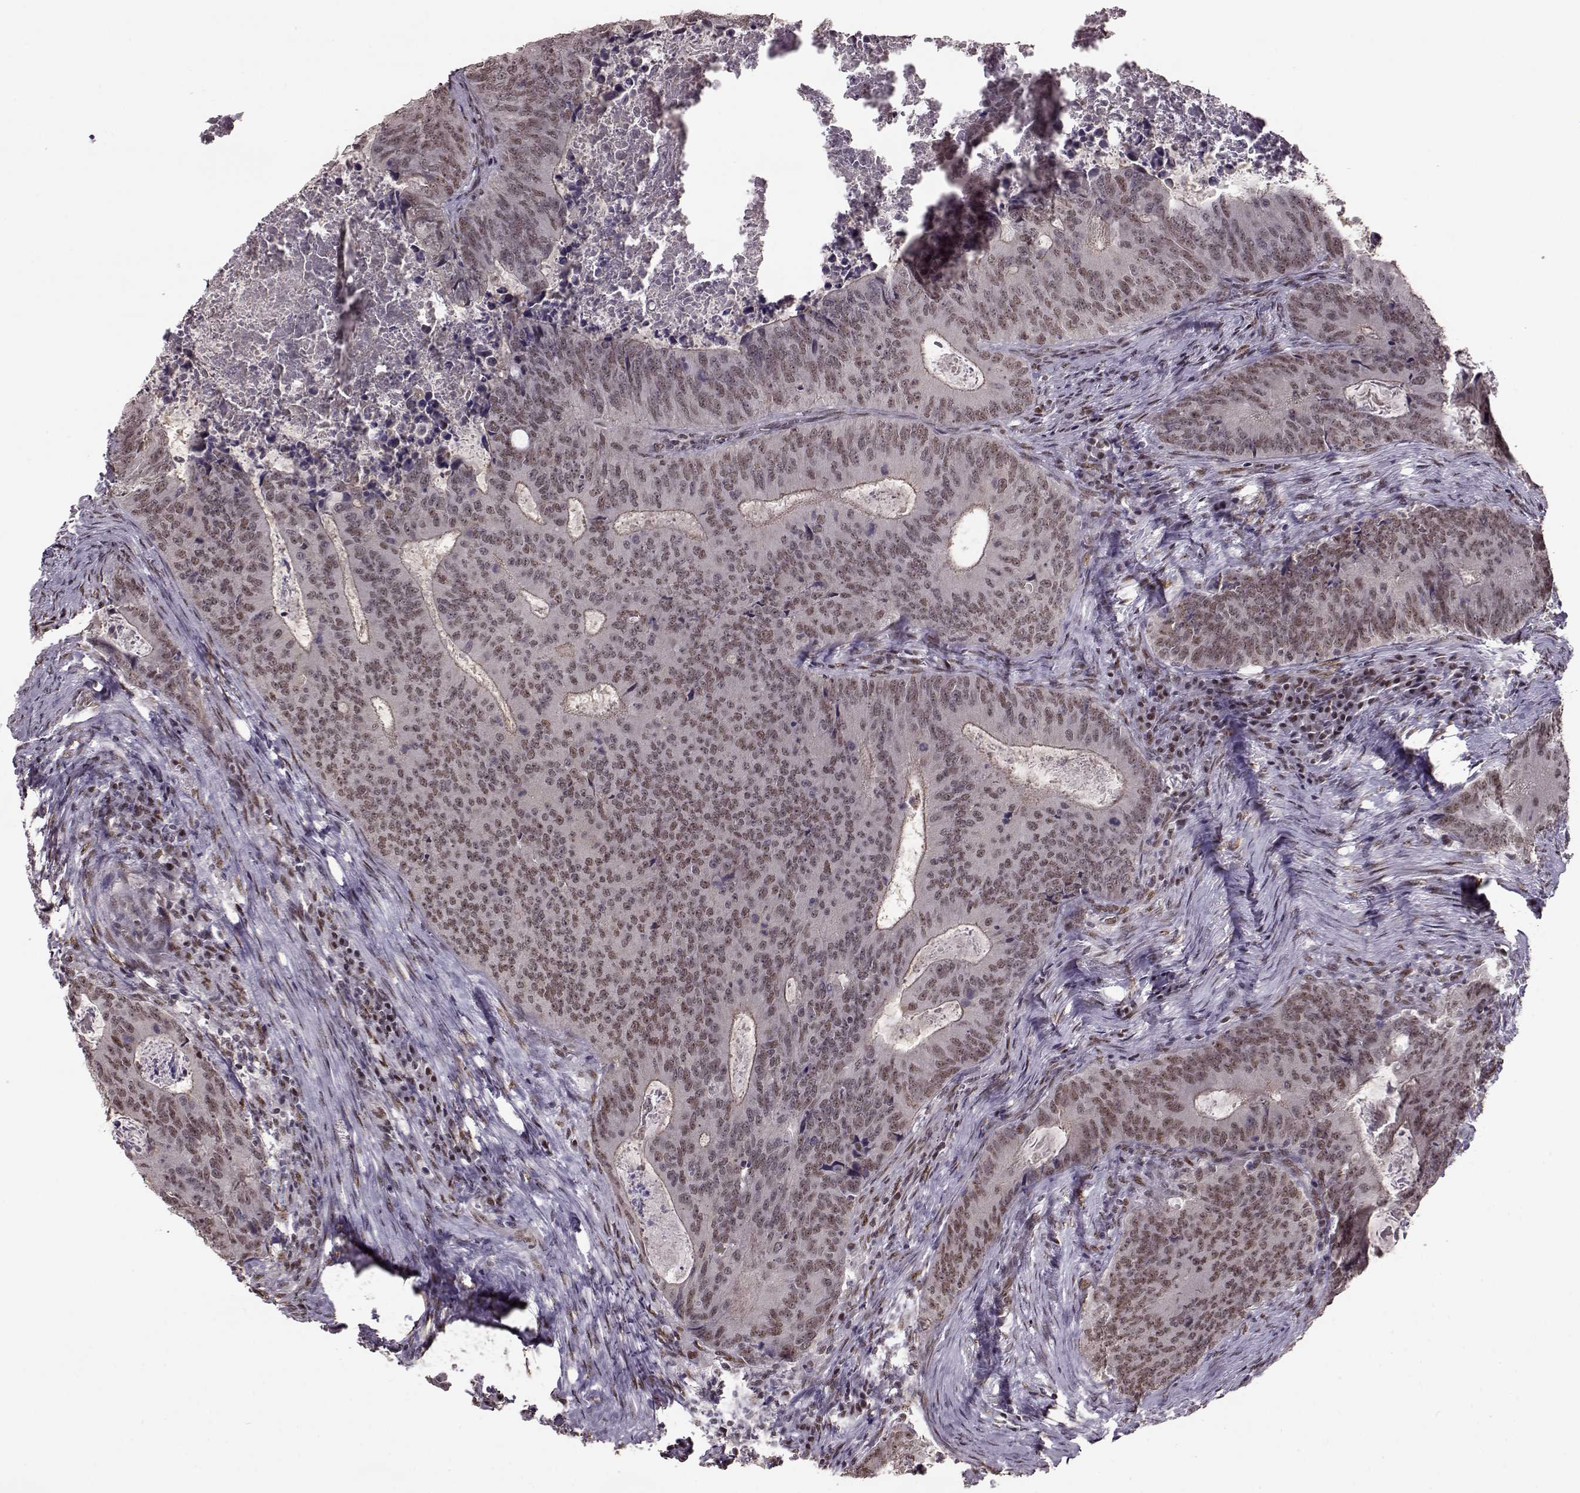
{"staining": {"intensity": "weak", "quantity": "25%-75%", "location": "nuclear"}, "tissue": "colorectal cancer", "cell_type": "Tumor cells", "image_type": "cancer", "snomed": [{"axis": "morphology", "description": "Adenocarcinoma, NOS"}, {"axis": "topography", "description": "Colon"}], "caption": "Protein staining displays weak nuclear staining in approximately 25%-75% of tumor cells in colorectal cancer (adenocarcinoma).", "gene": "FTO", "patient": {"sex": "male", "age": 67}}